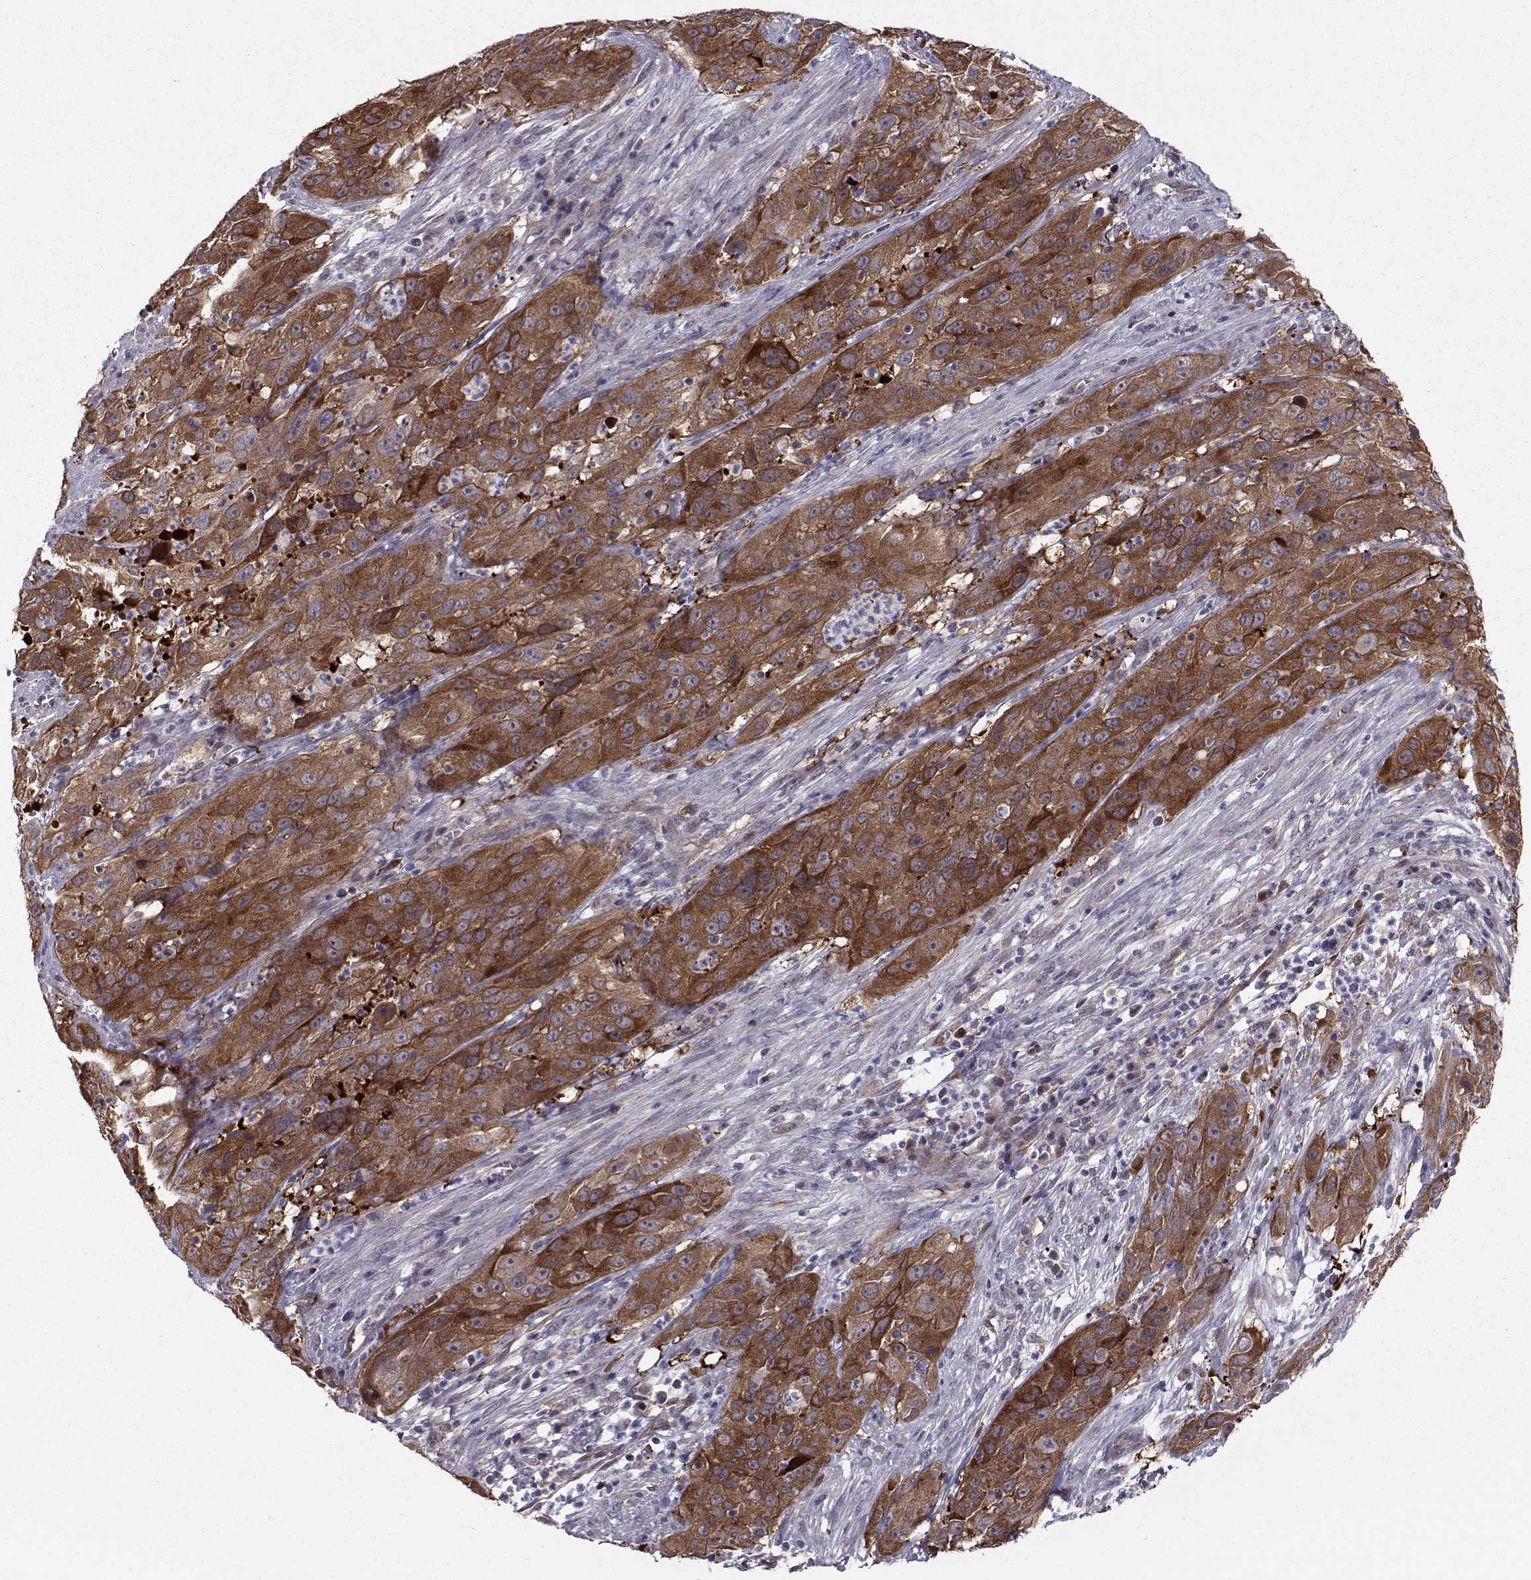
{"staining": {"intensity": "strong", "quantity": "25%-75%", "location": "cytoplasmic/membranous"}, "tissue": "cervical cancer", "cell_type": "Tumor cells", "image_type": "cancer", "snomed": [{"axis": "morphology", "description": "Squamous cell carcinoma, NOS"}, {"axis": "topography", "description": "Cervix"}], "caption": "Tumor cells display high levels of strong cytoplasmic/membranous expression in about 25%-75% of cells in cervical cancer (squamous cell carcinoma). The staining was performed using DAB (3,3'-diaminobenzidine), with brown indicating positive protein expression. Nuclei are stained blue with hematoxylin.", "gene": "HSP90AB1", "patient": {"sex": "female", "age": 32}}